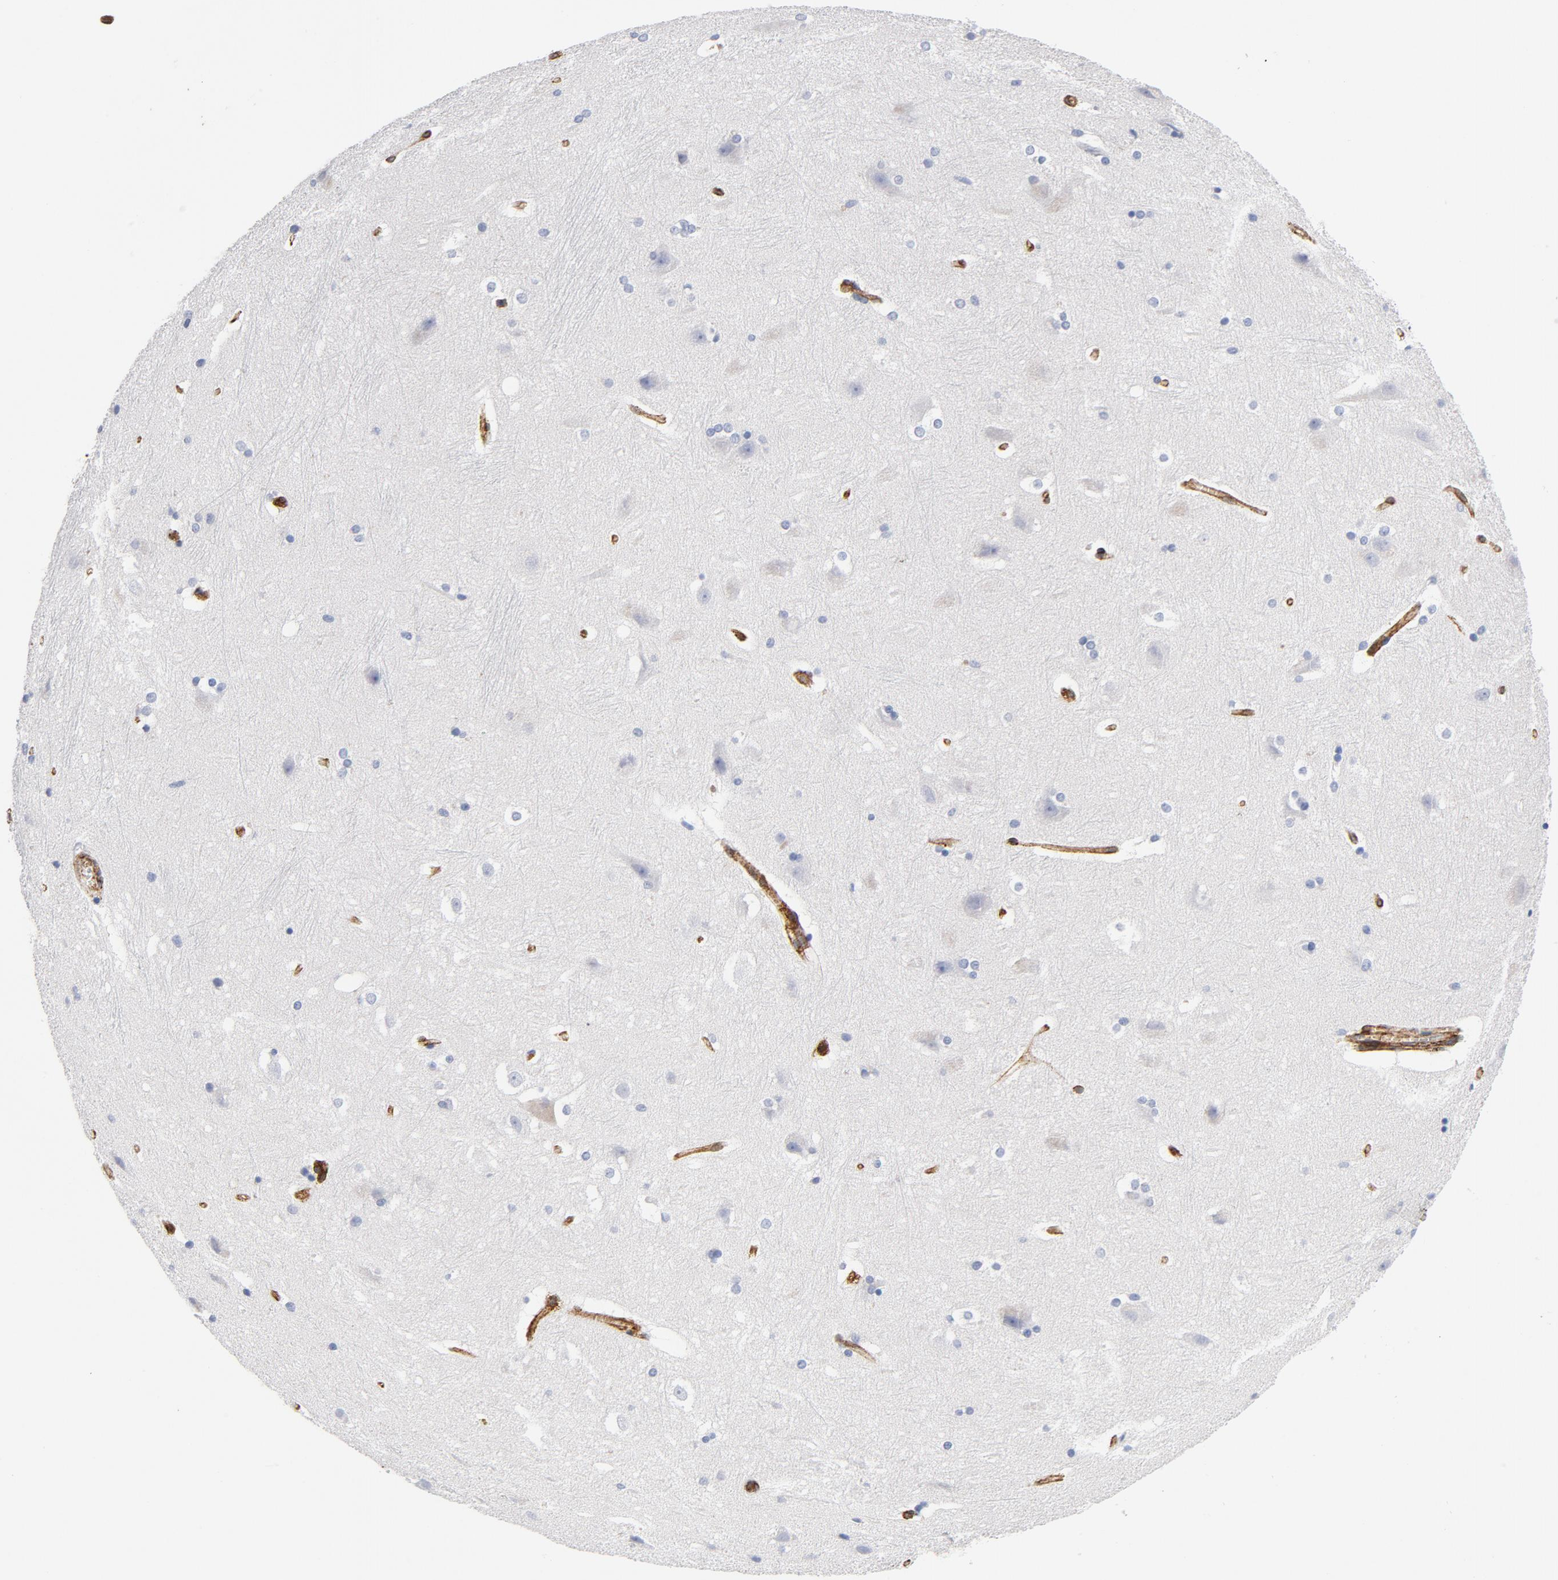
{"staining": {"intensity": "negative", "quantity": "none", "location": "none"}, "tissue": "hippocampus", "cell_type": "Glial cells", "image_type": "normal", "snomed": [{"axis": "morphology", "description": "Normal tissue, NOS"}, {"axis": "topography", "description": "Hippocampus"}], "caption": "High power microscopy photomicrograph of an immunohistochemistry (IHC) histopathology image of benign hippocampus, revealing no significant positivity in glial cells.", "gene": "SERPINH1", "patient": {"sex": "female", "age": 19}}